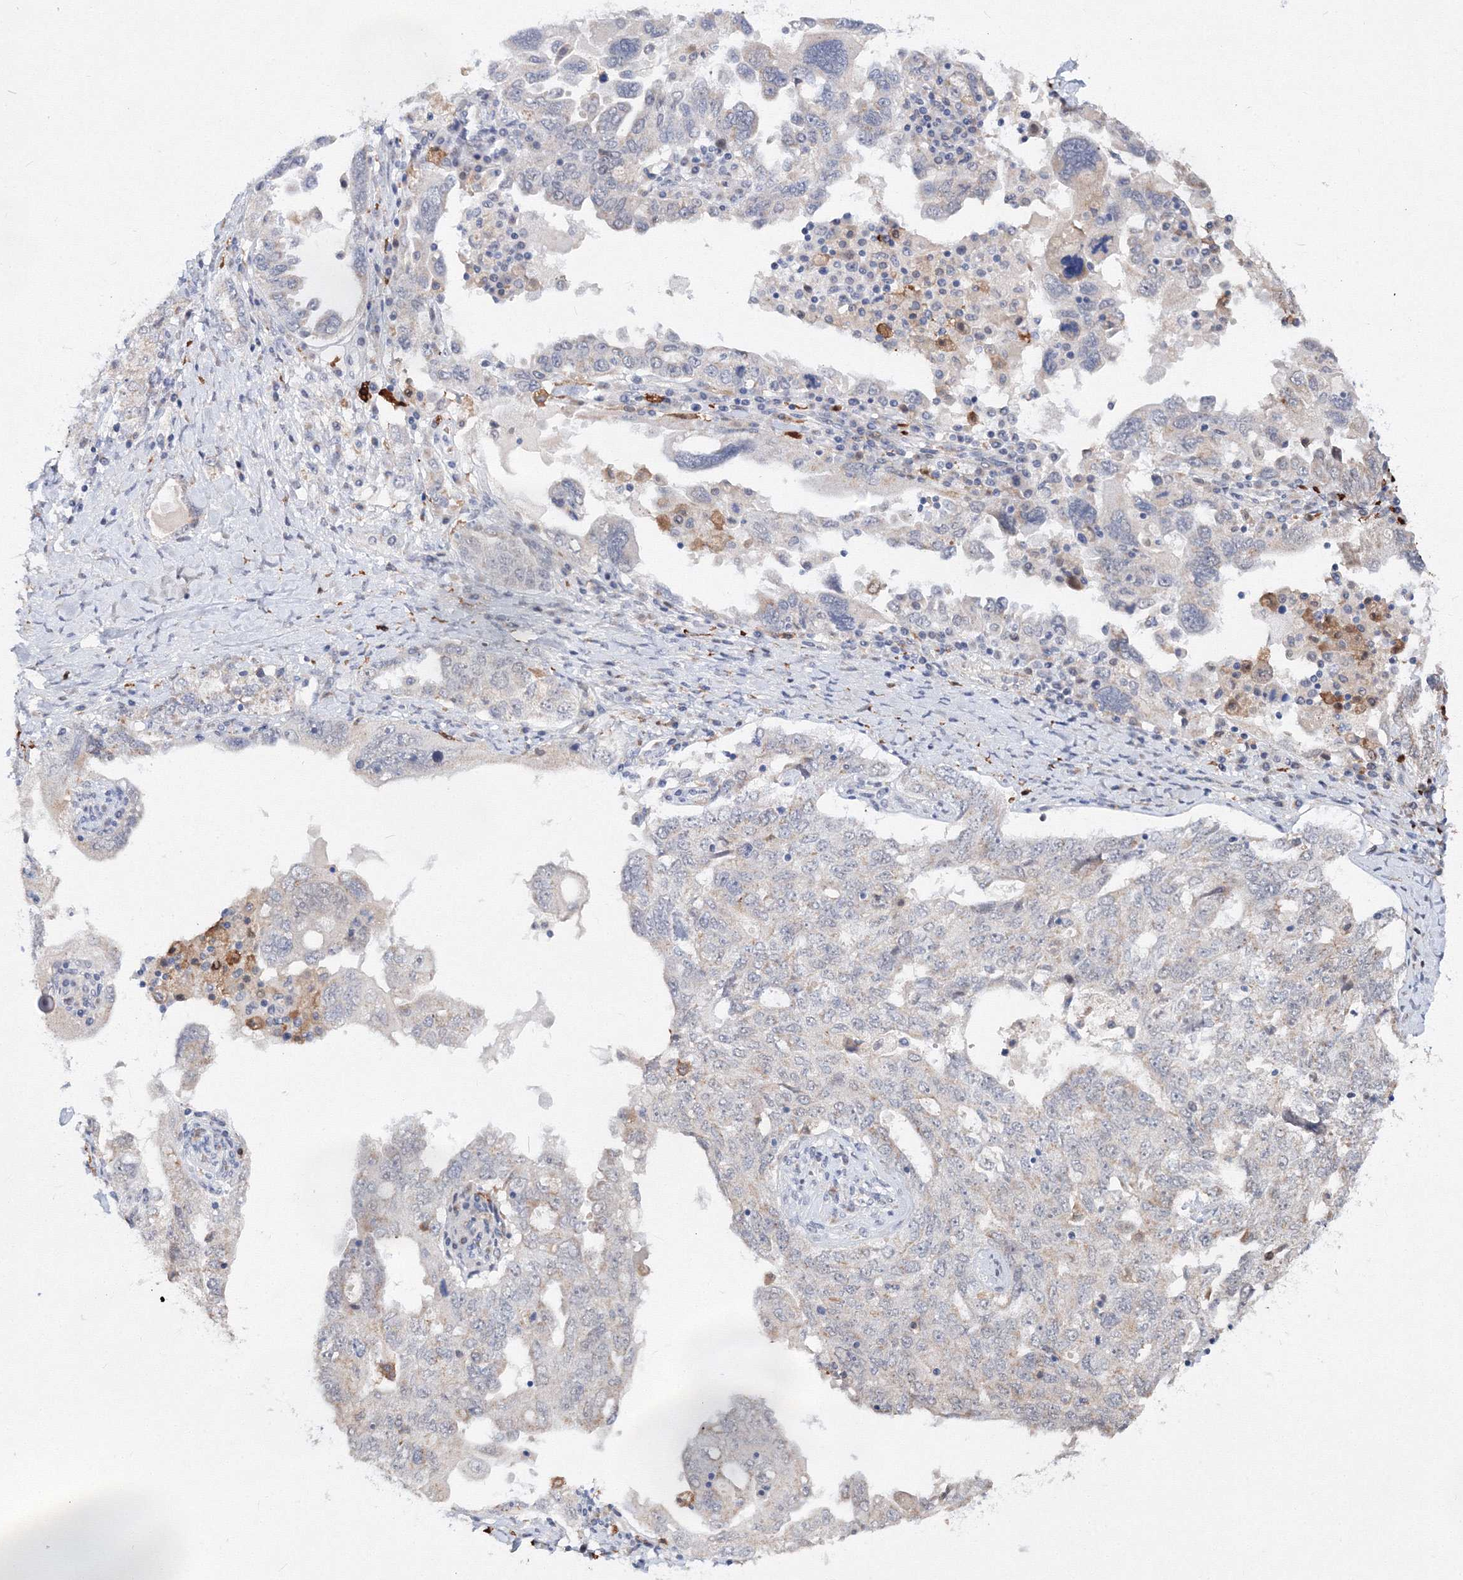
{"staining": {"intensity": "negative", "quantity": "none", "location": "none"}, "tissue": "ovarian cancer", "cell_type": "Tumor cells", "image_type": "cancer", "snomed": [{"axis": "morphology", "description": "Carcinoma, endometroid"}, {"axis": "topography", "description": "Ovary"}], "caption": "Tumor cells are negative for brown protein staining in ovarian cancer (endometroid carcinoma).", "gene": "C11orf52", "patient": {"sex": "female", "age": 62}}